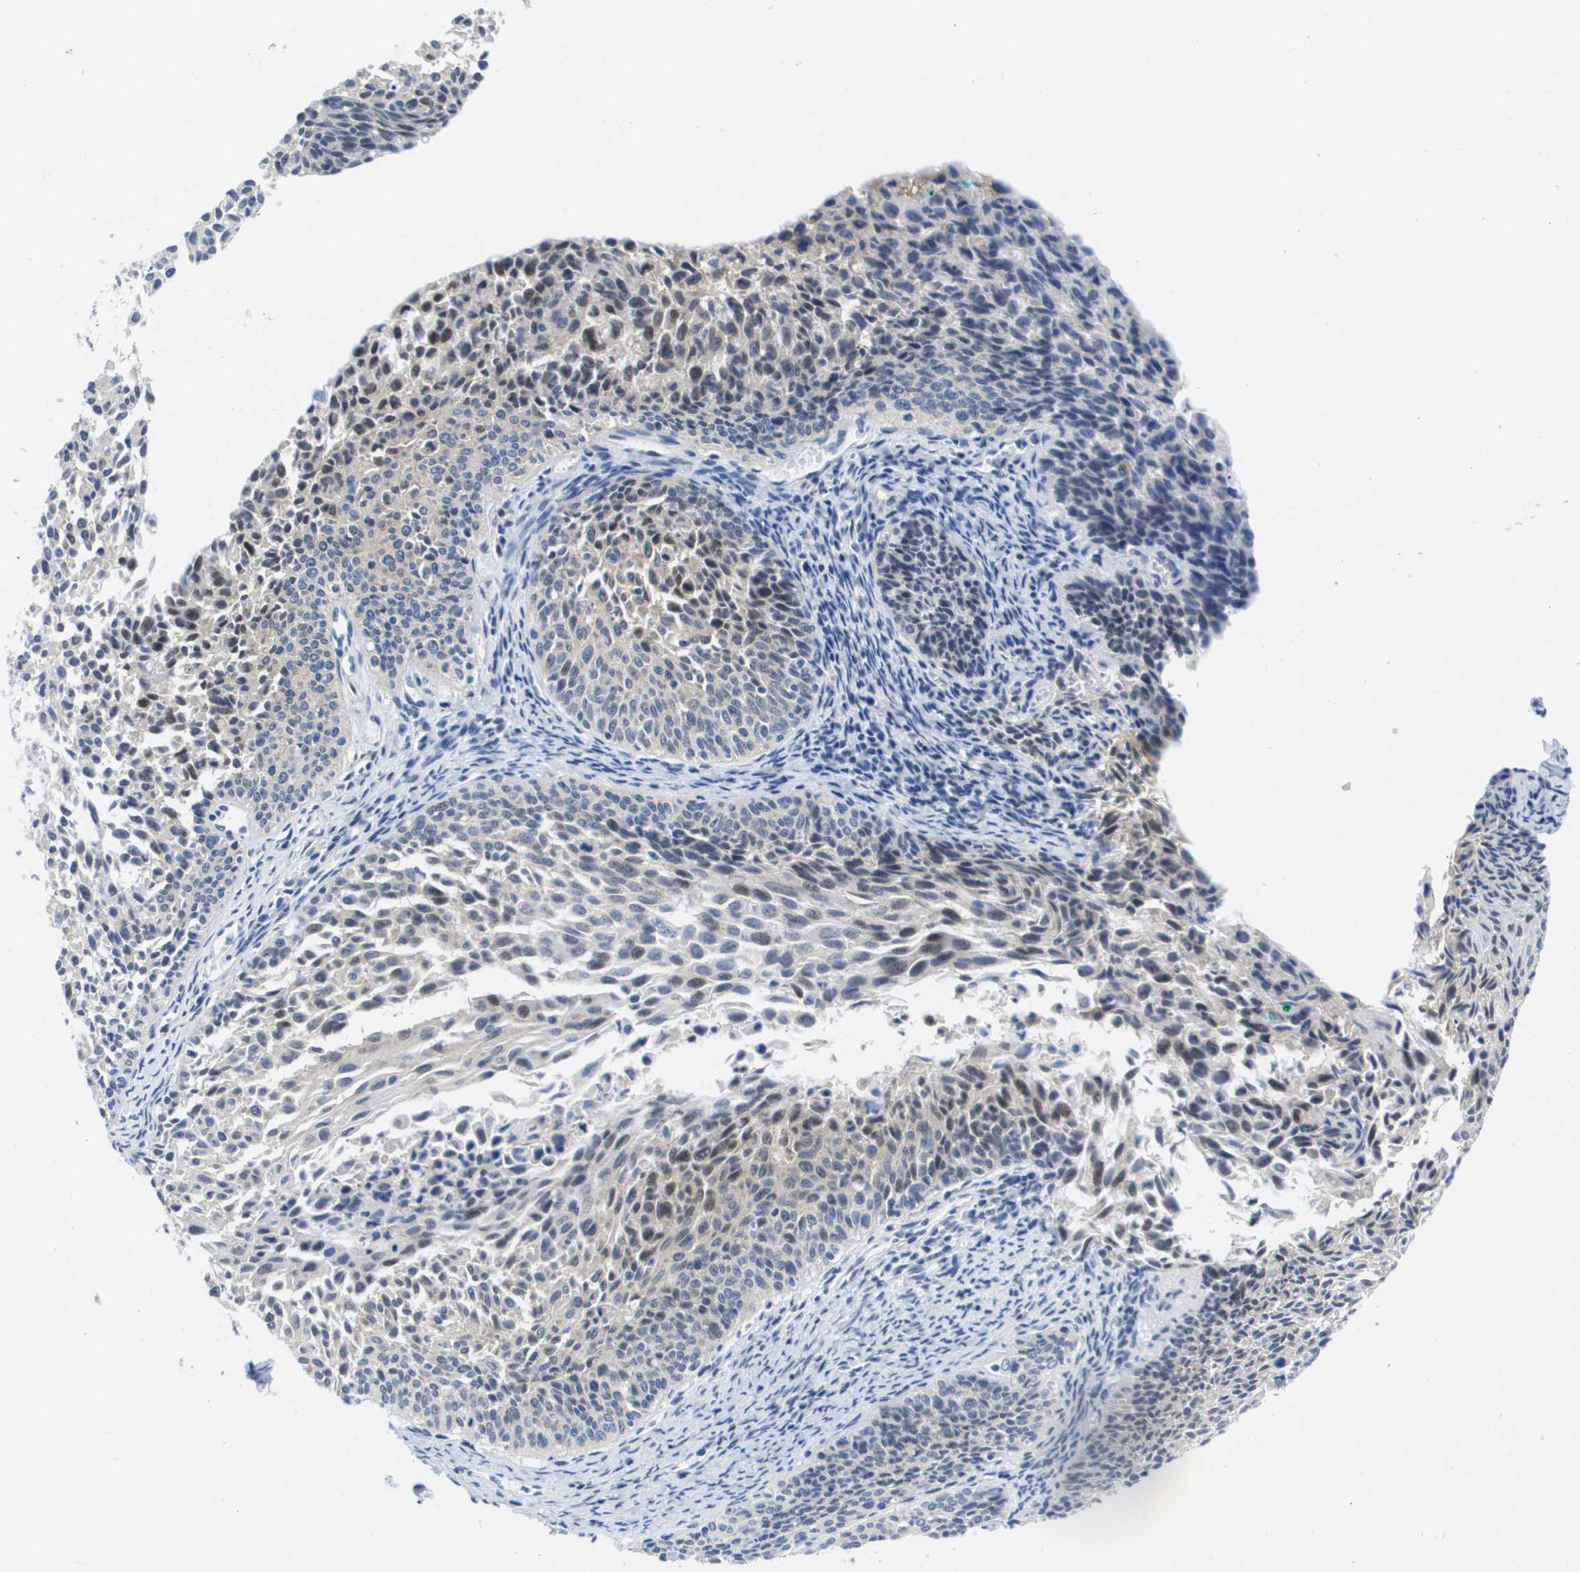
{"staining": {"intensity": "moderate", "quantity": "<25%", "location": "nuclear"}, "tissue": "cervical cancer", "cell_type": "Tumor cells", "image_type": "cancer", "snomed": [{"axis": "morphology", "description": "Squamous cell carcinoma, NOS"}, {"axis": "topography", "description": "Cervix"}], "caption": "The histopathology image displays a brown stain indicating the presence of a protein in the nuclear of tumor cells in cervical cancer (squamous cell carcinoma). Using DAB (3,3'-diaminobenzidine) (brown) and hematoxylin (blue) stains, captured at high magnification using brightfield microscopy.", "gene": "FKBP4", "patient": {"sex": "female", "age": 55}}